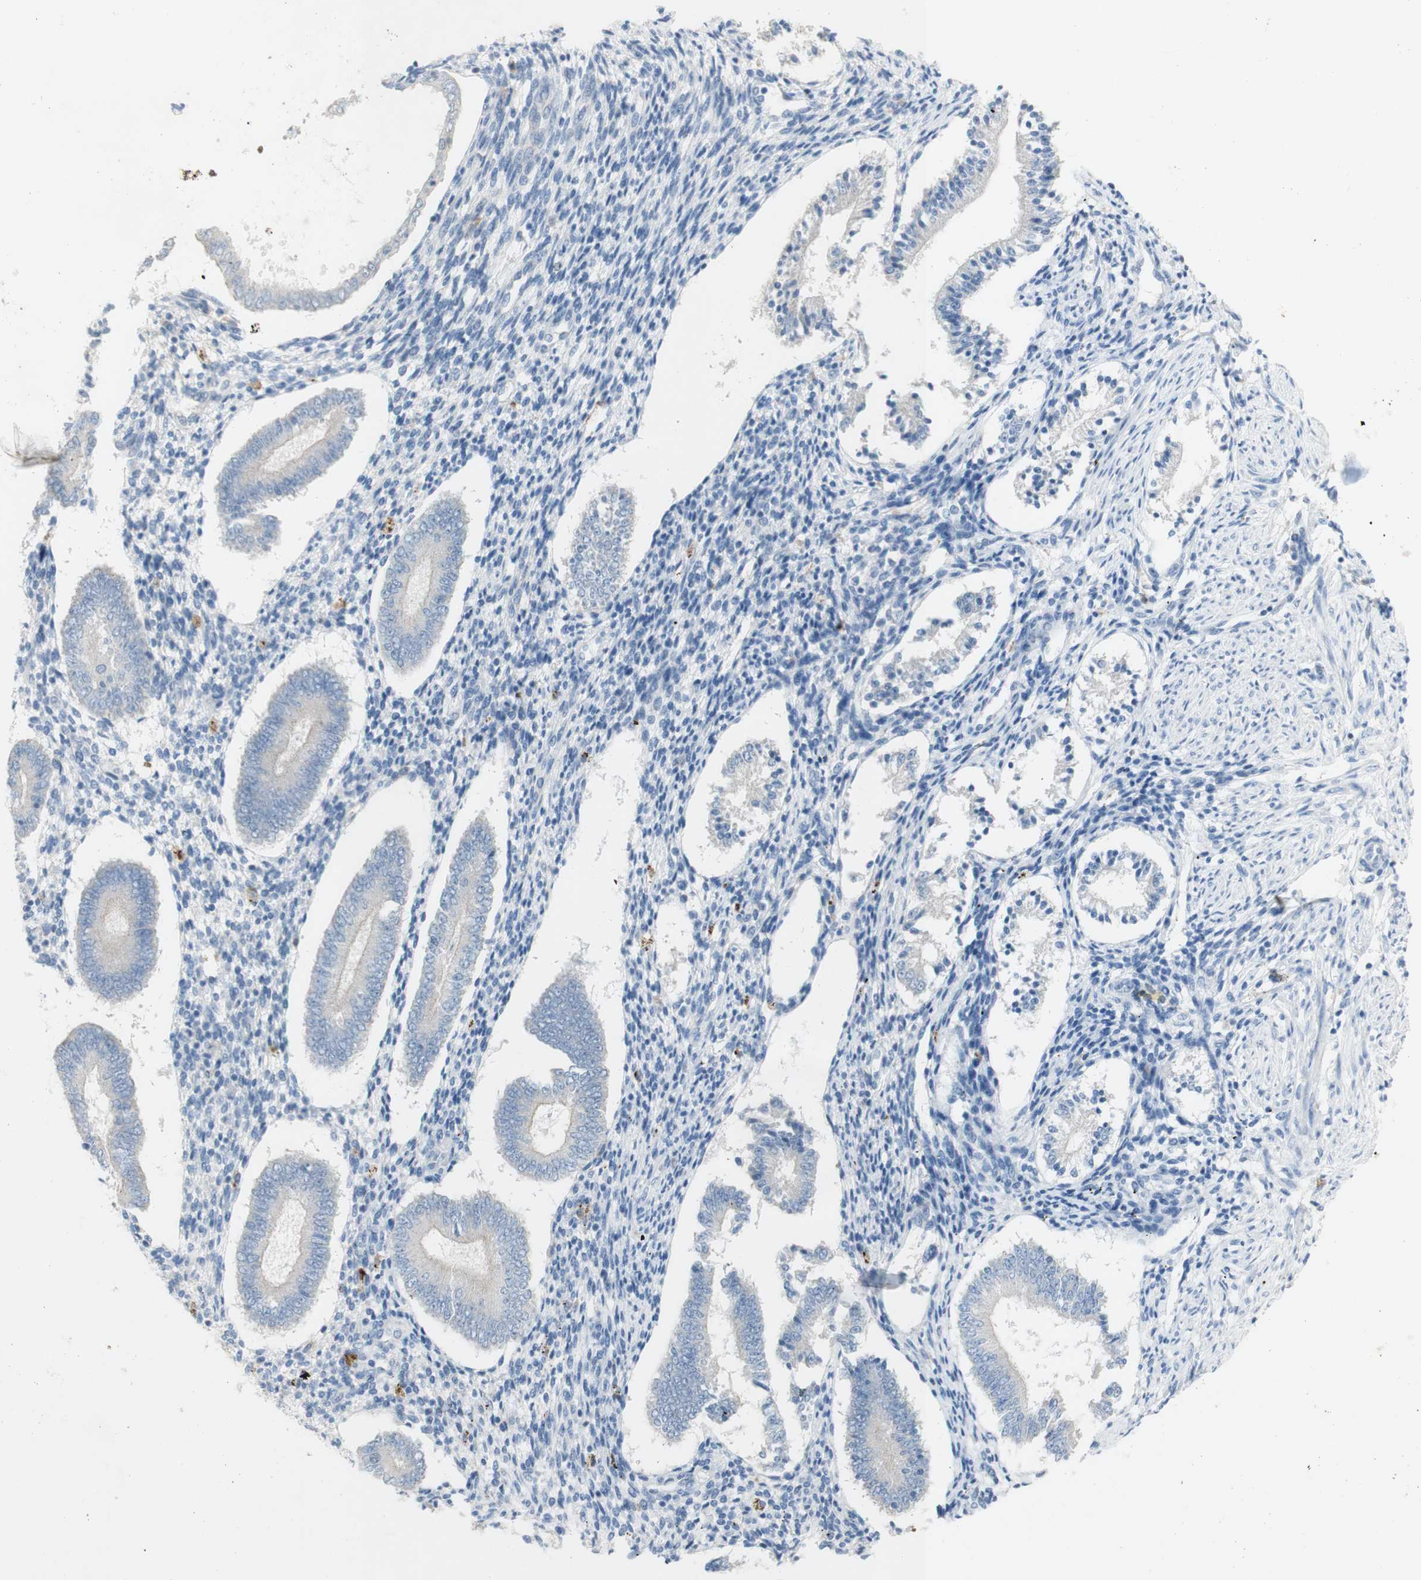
{"staining": {"intensity": "negative", "quantity": "none", "location": "none"}, "tissue": "endometrium", "cell_type": "Cells in endometrial stroma", "image_type": "normal", "snomed": [{"axis": "morphology", "description": "Normal tissue, NOS"}, {"axis": "topography", "description": "Endometrium"}], "caption": "Cells in endometrial stroma are negative for protein expression in benign human endometrium. (Brightfield microscopy of DAB immunohistochemistry (IHC) at high magnification).", "gene": "ART3", "patient": {"sex": "female", "age": 42}}